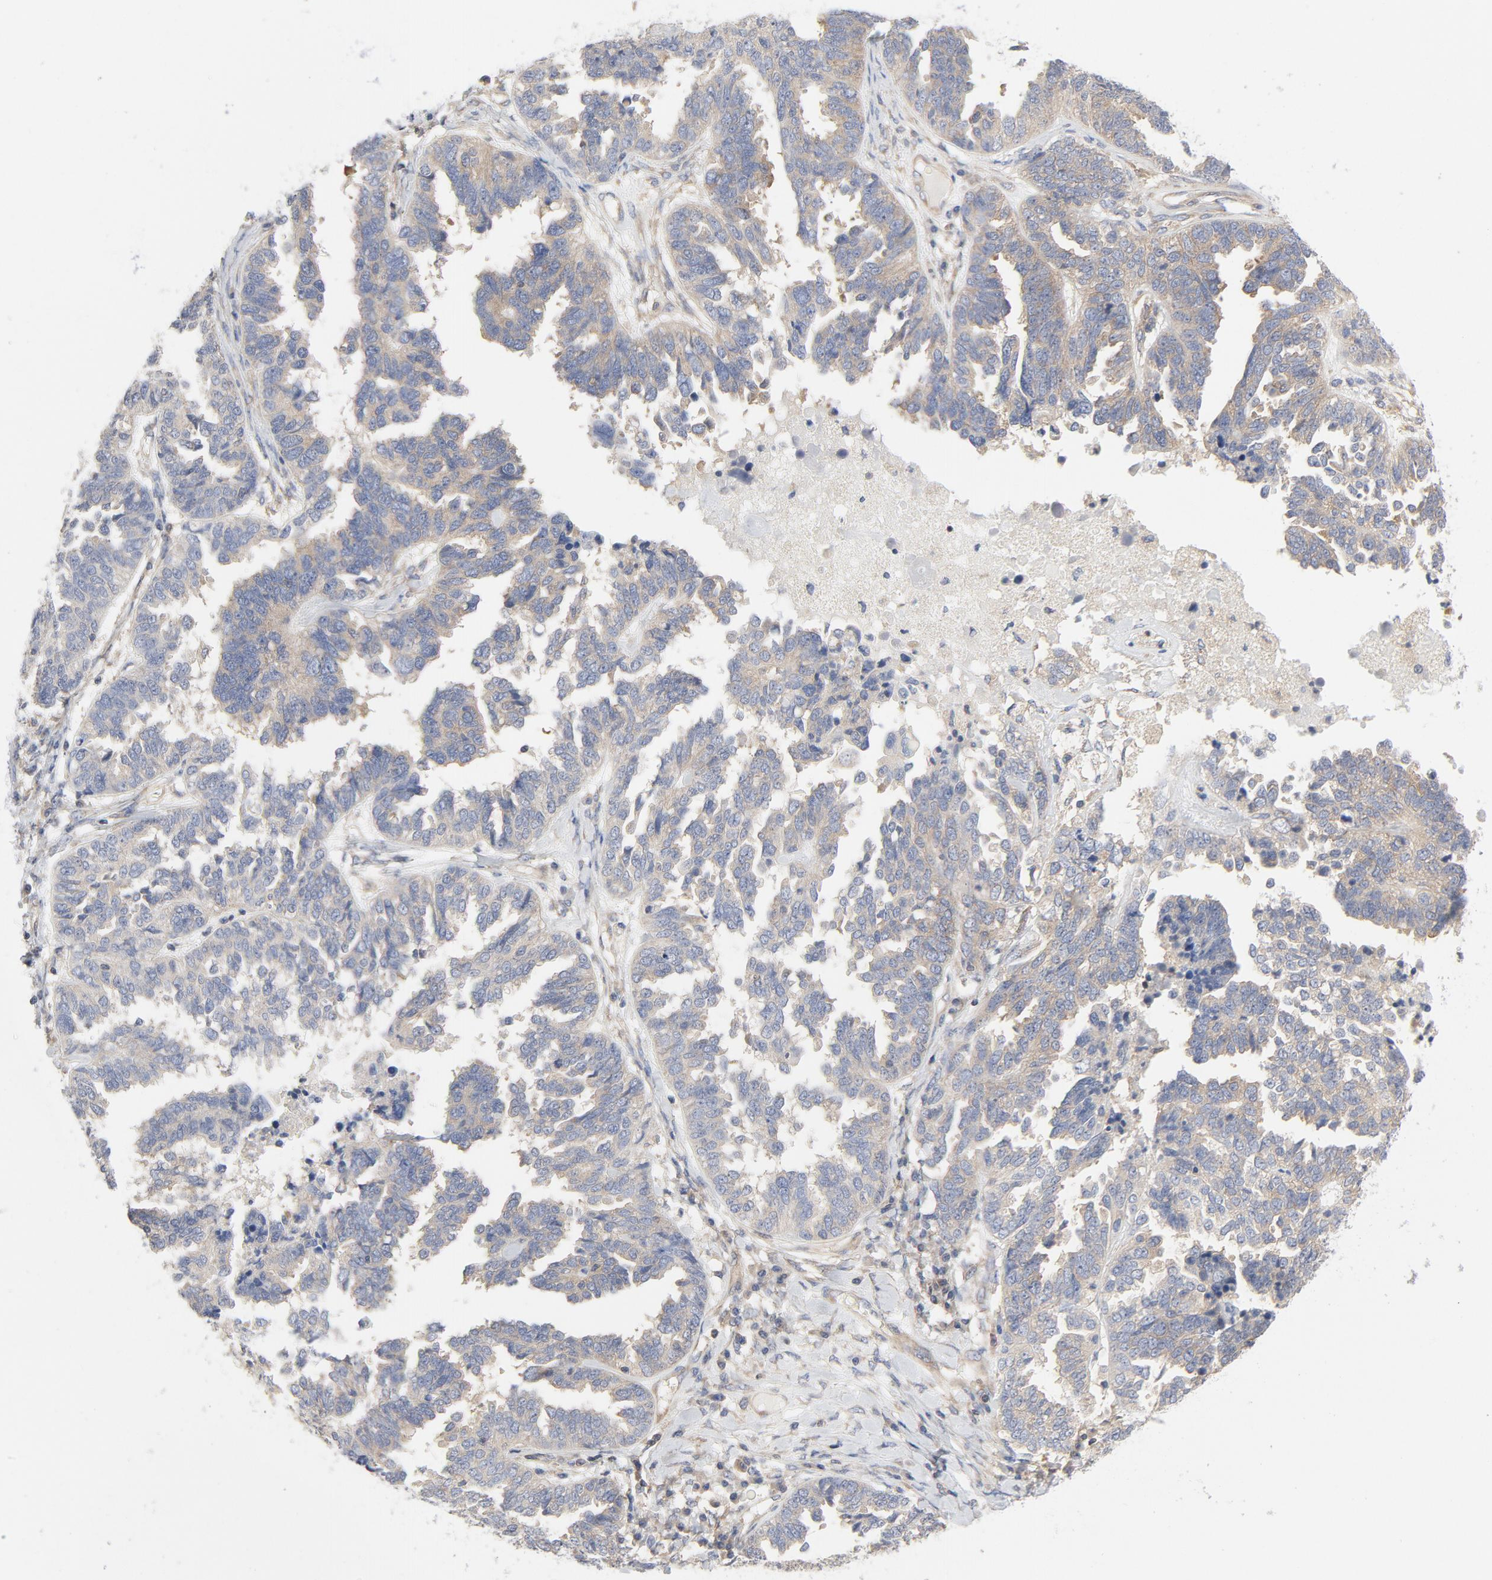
{"staining": {"intensity": "weak", "quantity": "25%-75%", "location": "cytoplasmic/membranous"}, "tissue": "ovarian cancer", "cell_type": "Tumor cells", "image_type": "cancer", "snomed": [{"axis": "morphology", "description": "Cystadenocarcinoma, serous, NOS"}, {"axis": "topography", "description": "Ovary"}], "caption": "Ovarian cancer stained for a protein (brown) exhibits weak cytoplasmic/membranous positive staining in approximately 25%-75% of tumor cells.", "gene": "RABEP1", "patient": {"sex": "female", "age": 82}}